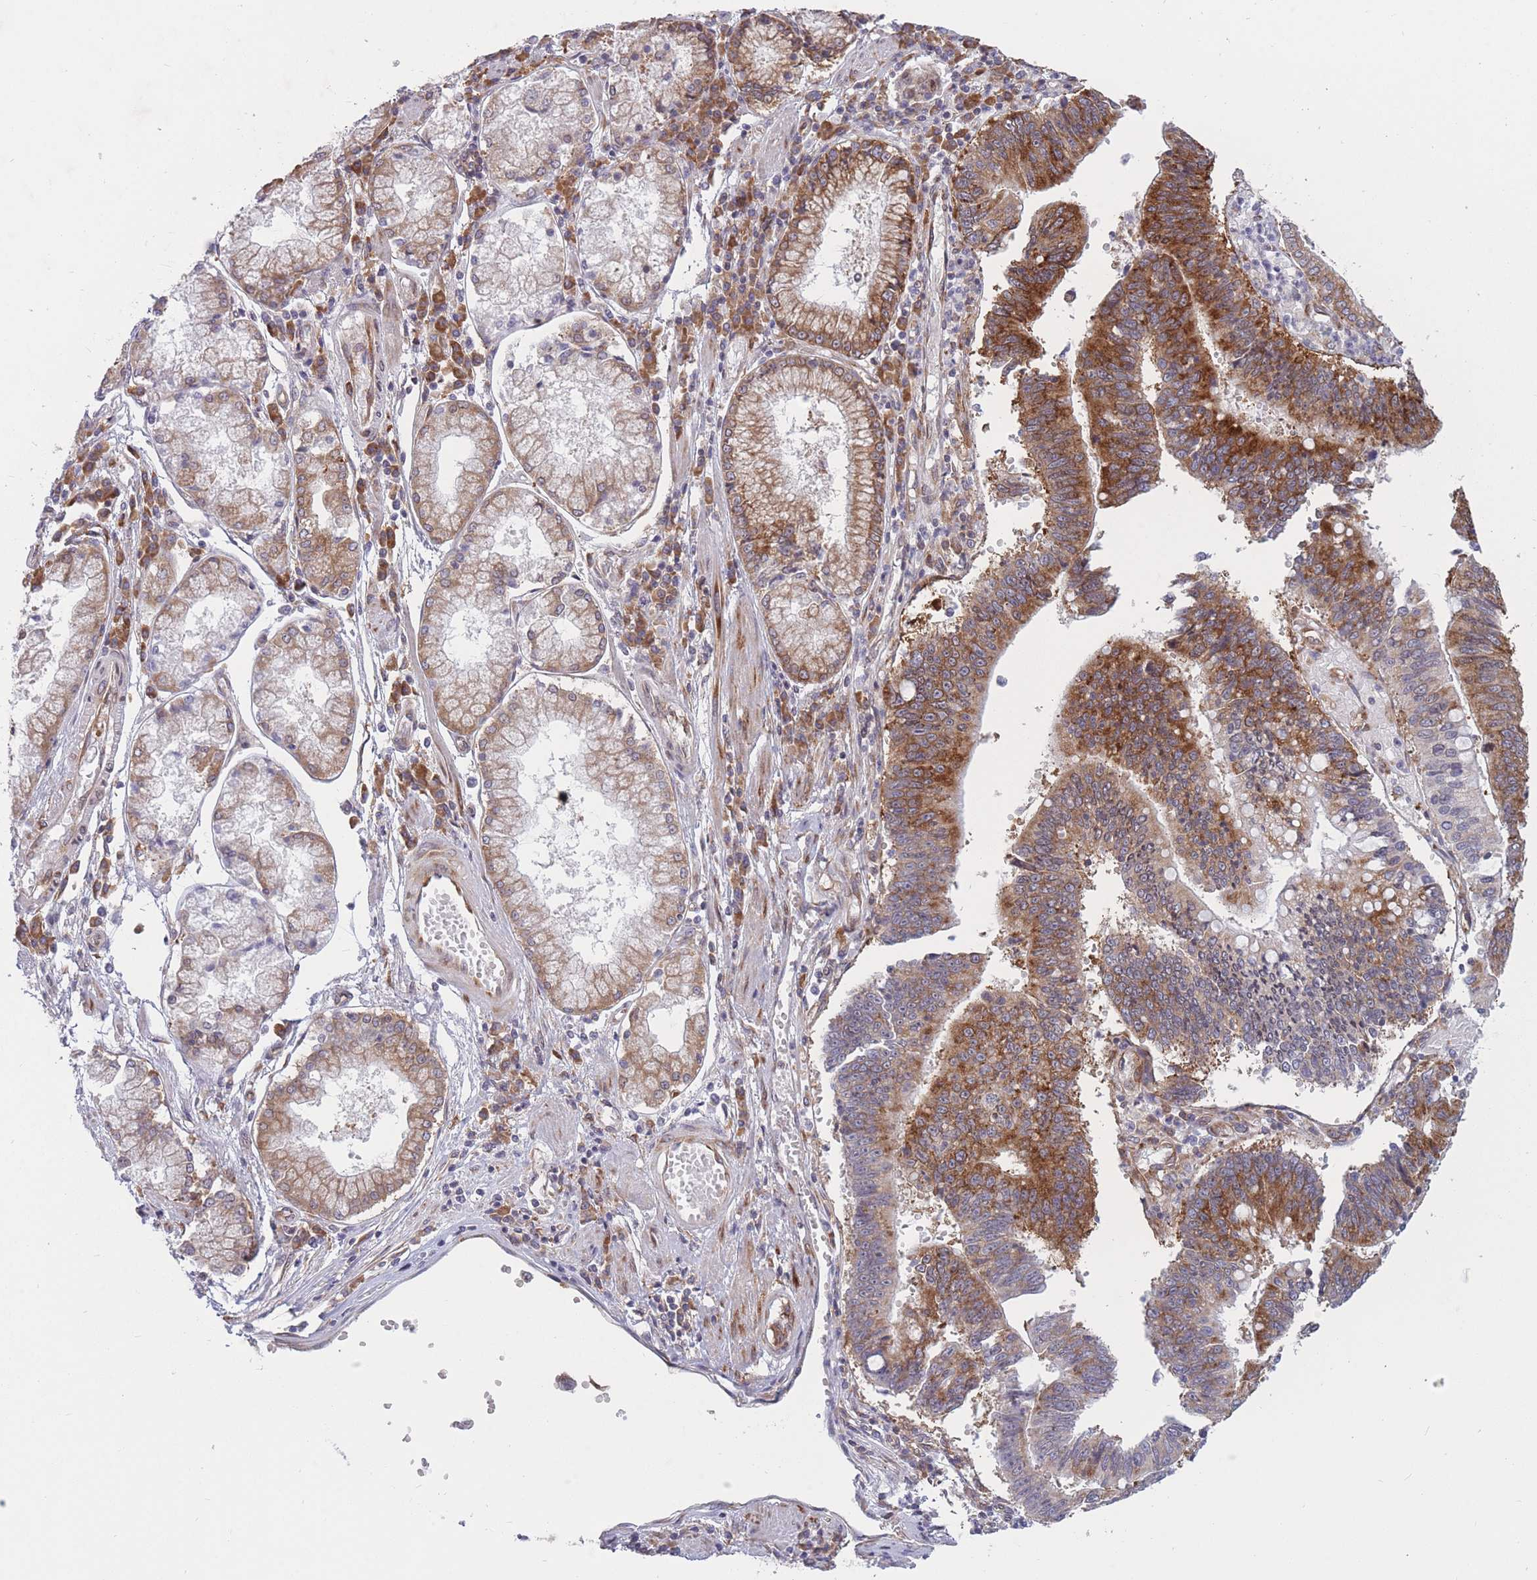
{"staining": {"intensity": "strong", "quantity": ">75%", "location": "cytoplasmic/membranous"}, "tissue": "stomach cancer", "cell_type": "Tumor cells", "image_type": "cancer", "snomed": [{"axis": "morphology", "description": "Adenocarcinoma, NOS"}, {"axis": "topography", "description": "Stomach"}], "caption": "This image demonstrates immunohistochemistry (IHC) staining of human adenocarcinoma (stomach), with high strong cytoplasmic/membranous positivity in about >75% of tumor cells.", "gene": "CCDC124", "patient": {"sex": "male", "age": 59}}